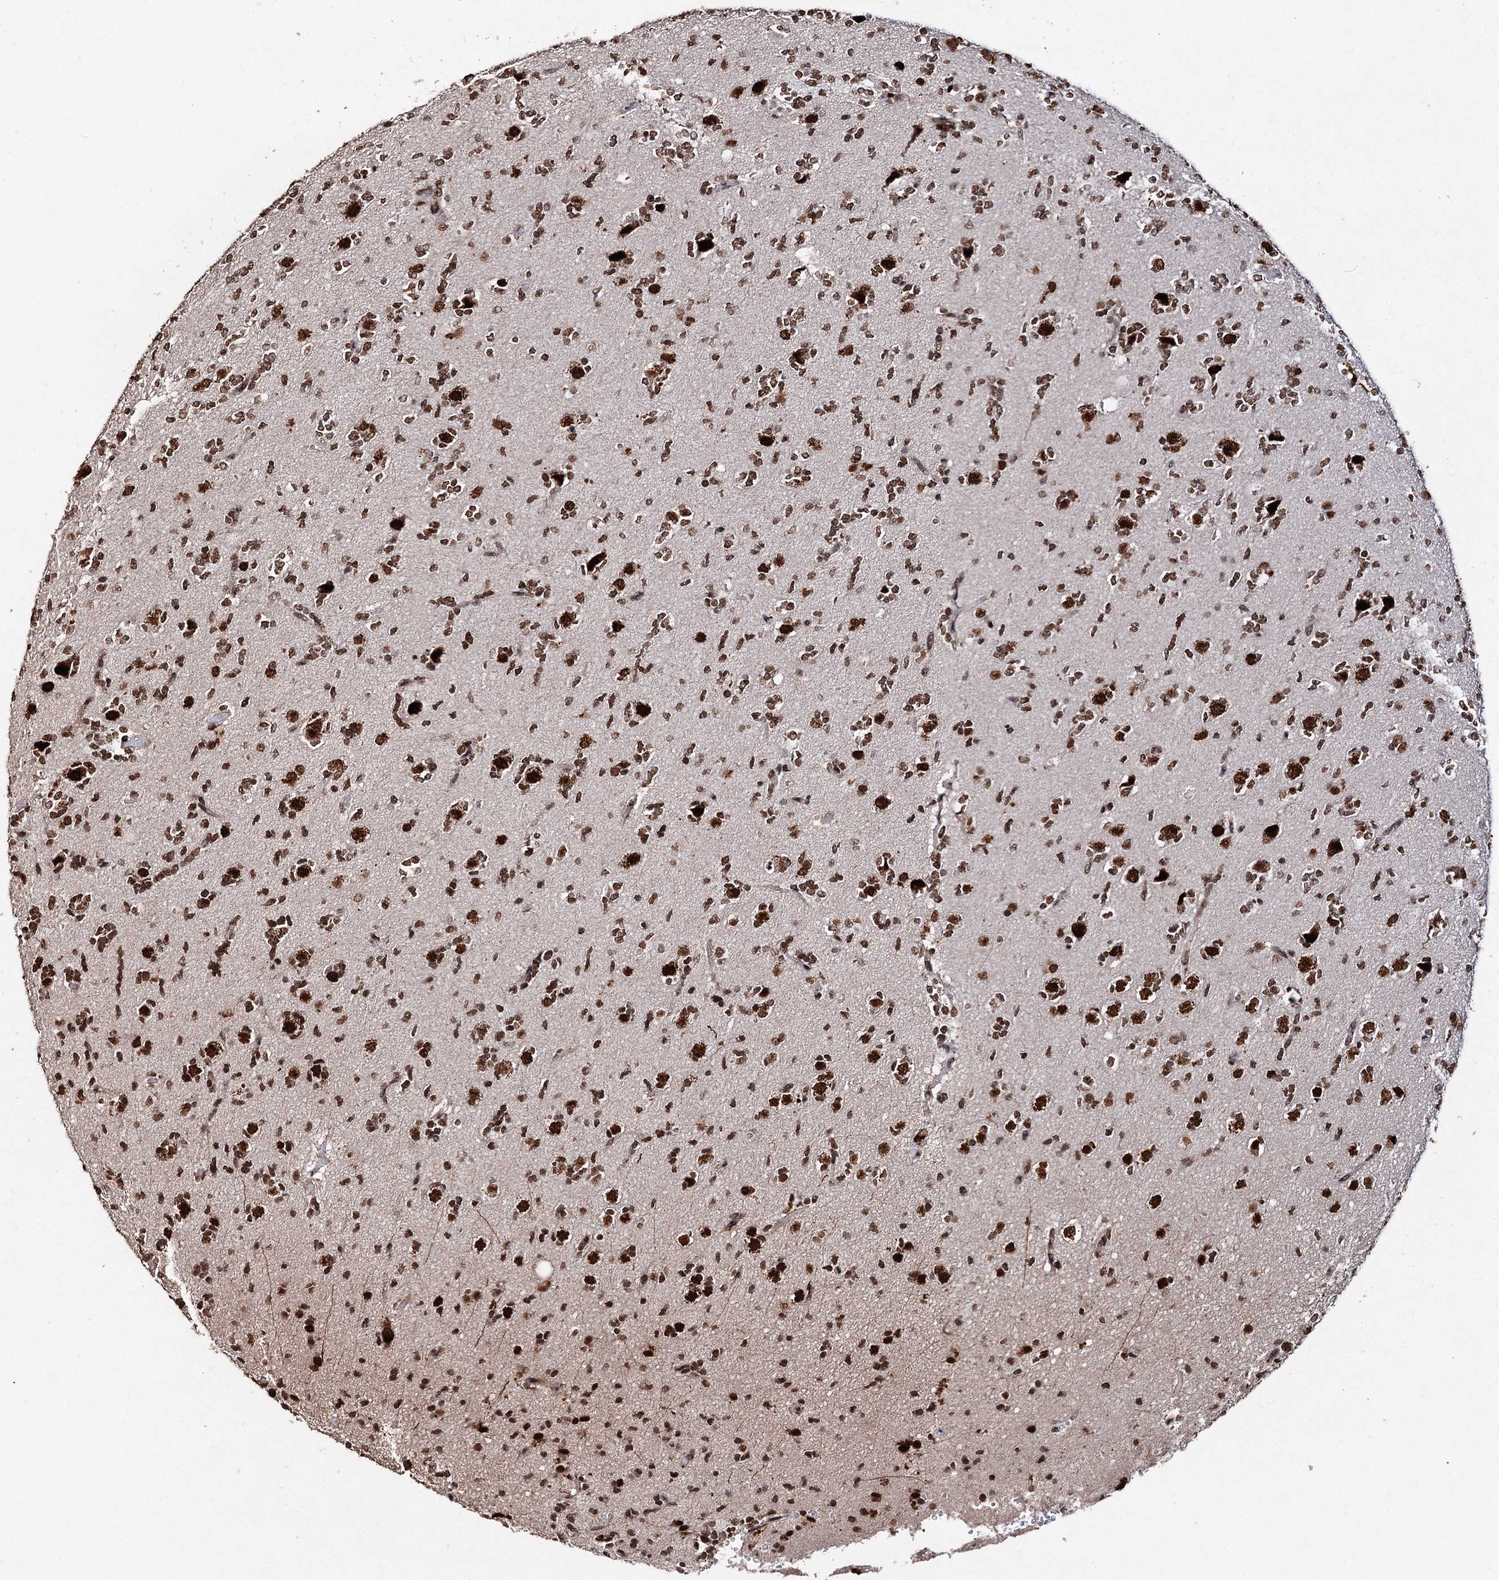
{"staining": {"intensity": "strong", "quantity": ">75%", "location": "nuclear"}, "tissue": "glioma", "cell_type": "Tumor cells", "image_type": "cancer", "snomed": [{"axis": "morphology", "description": "Glioma, malignant, High grade"}, {"axis": "topography", "description": "Brain"}], "caption": "Brown immunohistochemical staining in human malignant glioma (high-grade) displays strong nuclear positivity in approximately >75% of tumor cells.", "gene": "MATR3", "patient": {"sex": "female", "age": 62}}